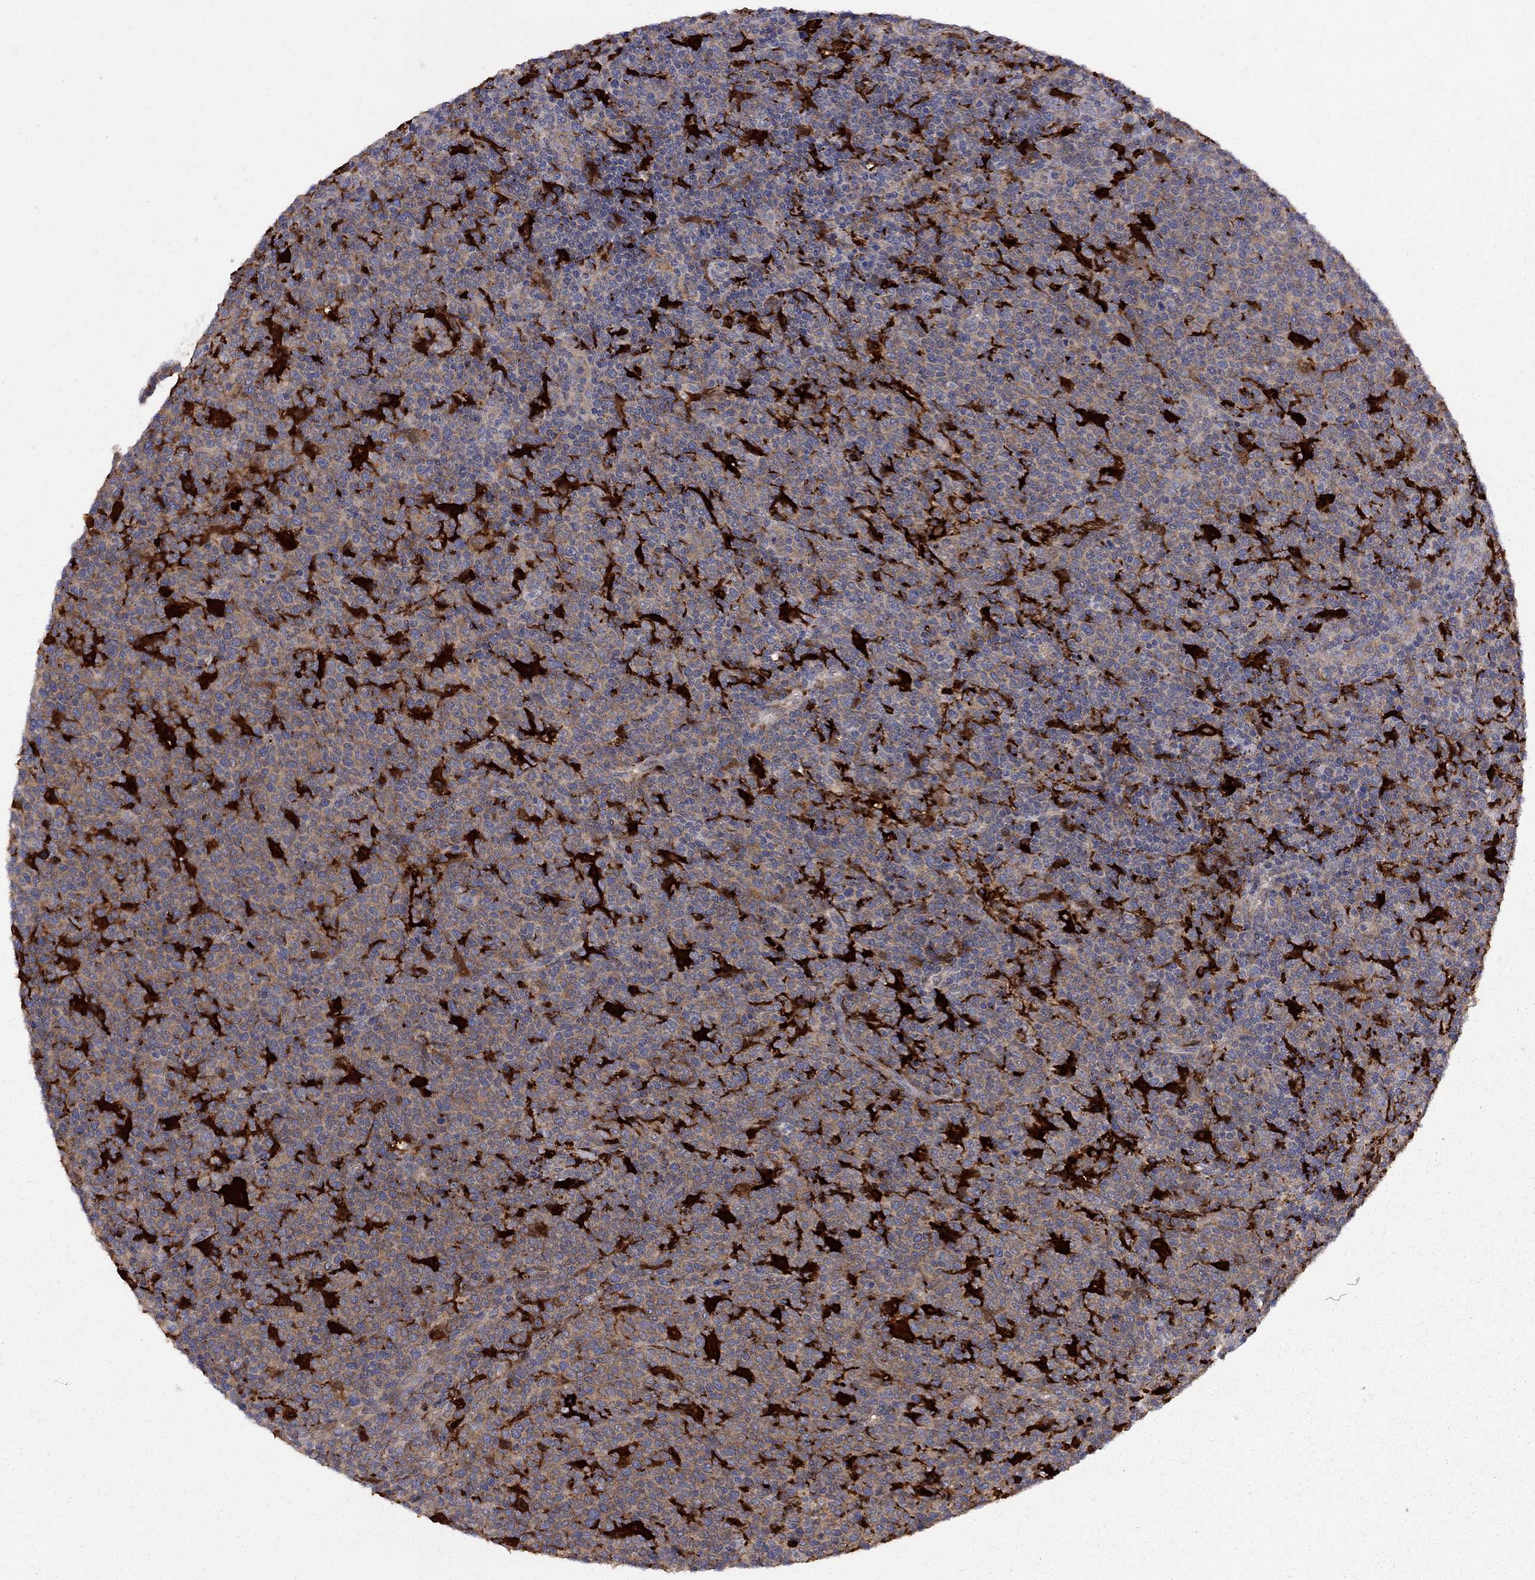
{"staining": {"intensity": "moderate", "quantity": "<25%", "location": "cytoplasmic/membranous"}, "tissue": "lymphoma", "cell_type": "Tumor cells", "image_type": "cancer", "snomed": [{"axis": "morphology", "description": "Malignant lymphoma, non-Hodgkin's type, High grade"}, {"axis": "topography", "description": "Lymph node"}], "caption": "Lymphoma stained with a brown dye demonstrates moderate cytoplasmic/membranous positive positivity in approximately <25% of tumor cells.", "gene": "MTHFR", "patient": {"sex": "male", "age": 61}}